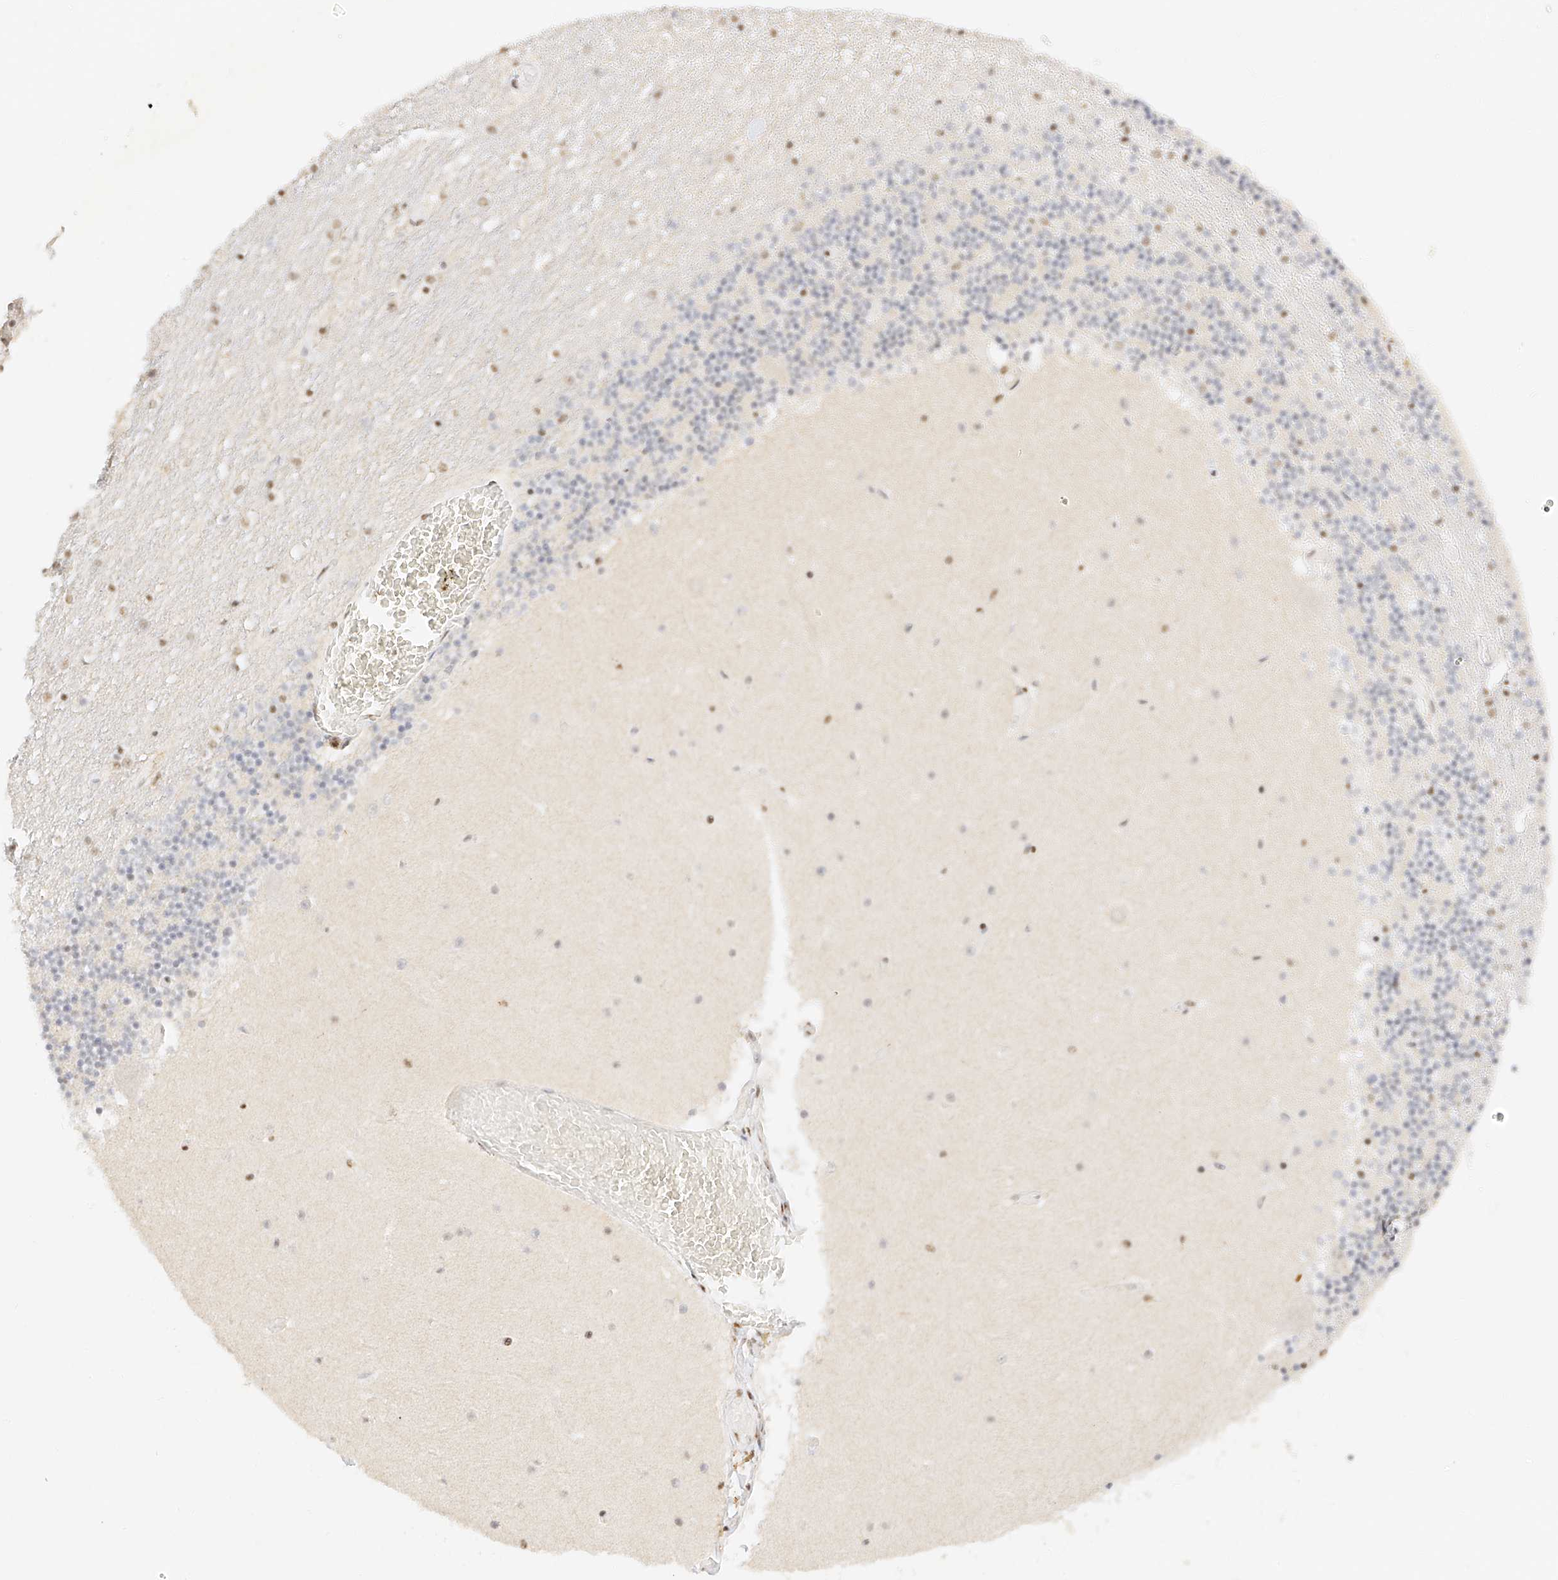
{"staining": {"intensity": "moderate", "quantity": ">75%", "location": "nuclear"}, "tissue": "cerebellum", "cell_type": "Cells in granular layer", "image_type": "normal", "snomed": [{"axis": "morphology", "description": "Normal tissue, NOS"}, {"axis": "topography", "description": "Cerebellum"}], "caption": "This micrograph reveals IHC staining of normal human cerebellum, with medium moderate nuclear staining in approximately >75% of cells in granular layer.", "gene": "NRF1", "patient": {"sex": "female", "age": 28}}